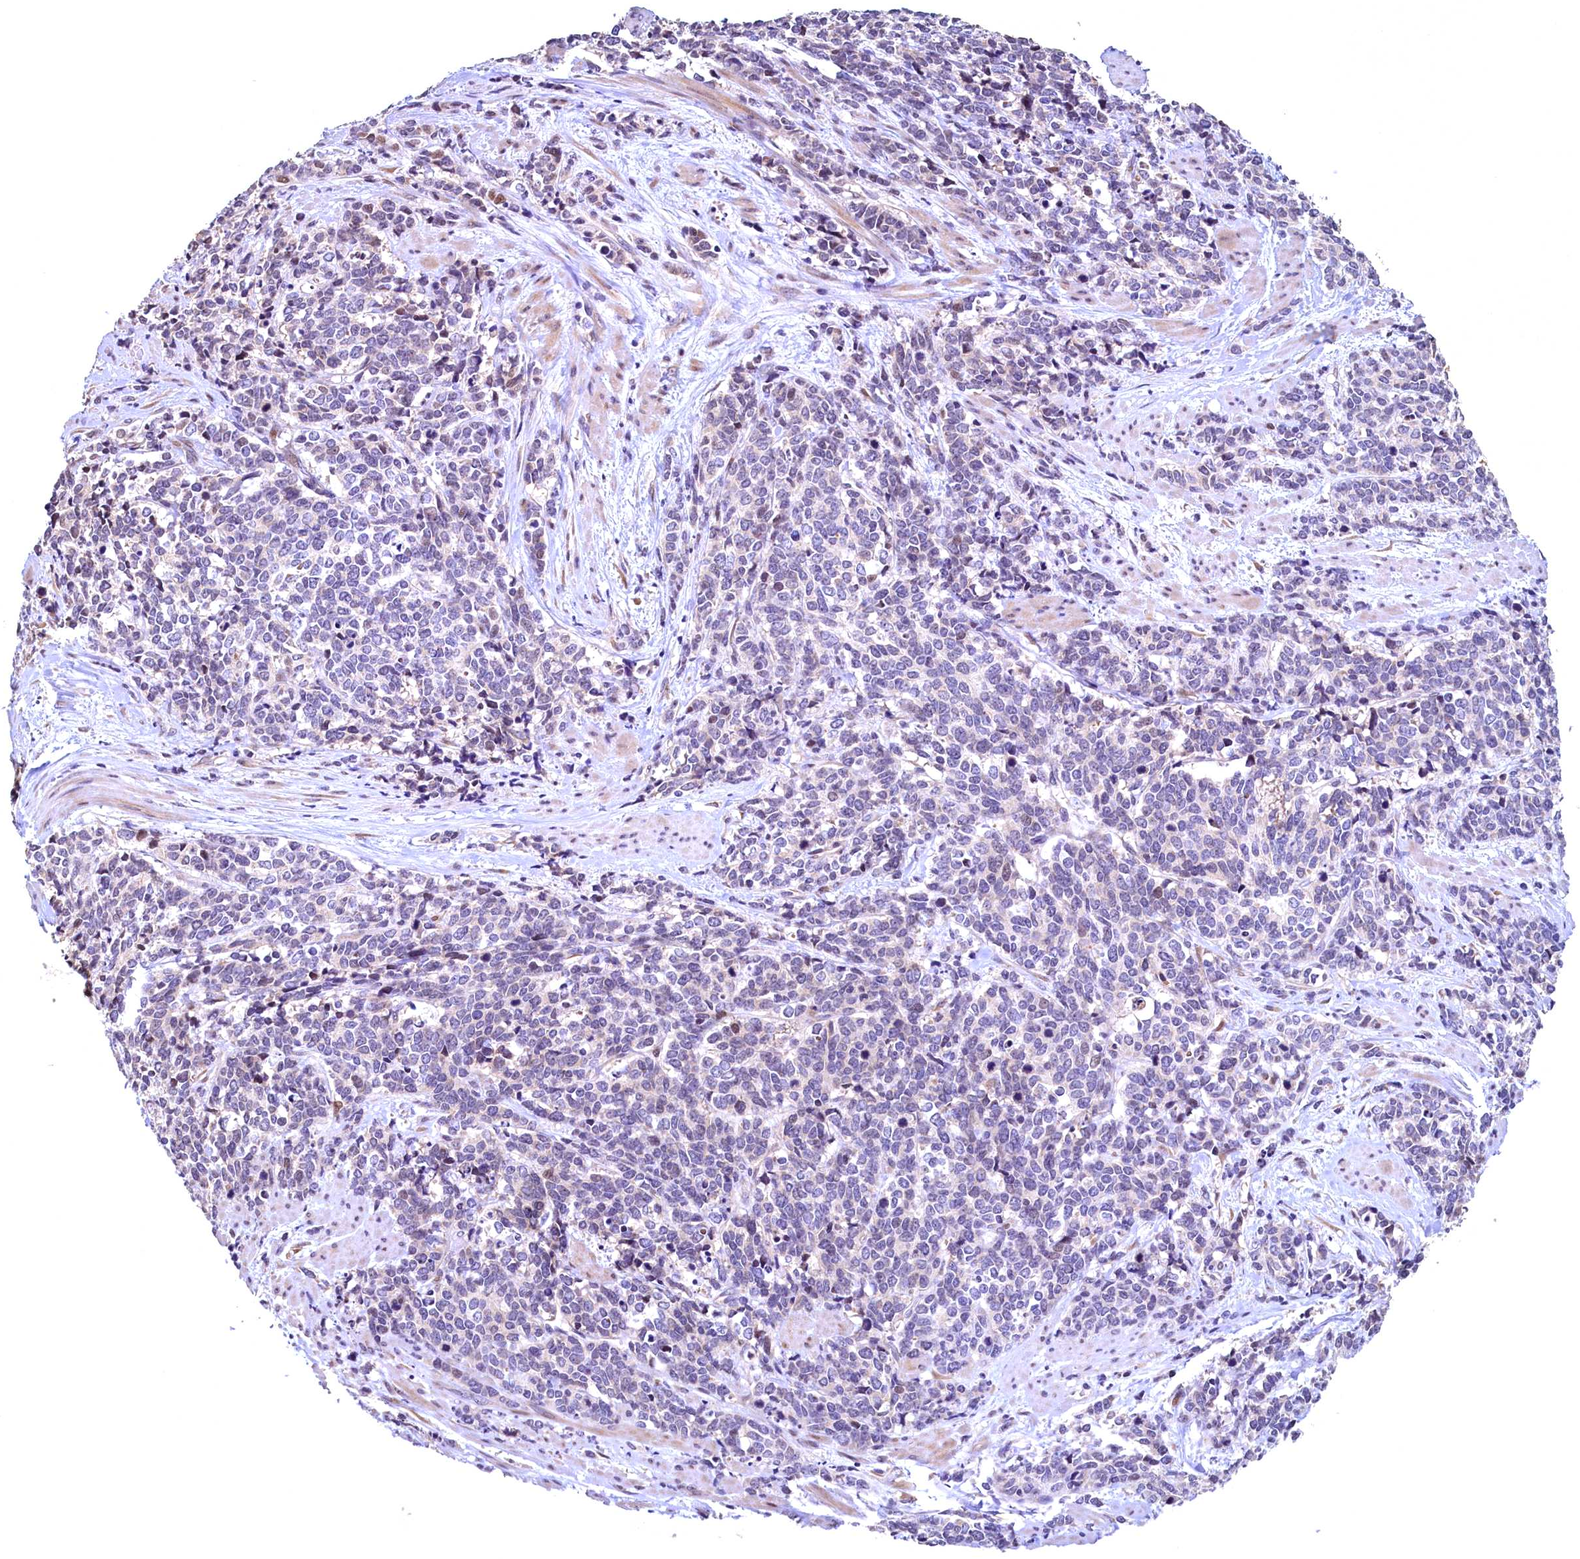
{"staining": {"intensity": "negative", "quantity": "none", "location": "none"}, "tissue": "cervical cancer", "cell_type": "Tumor cells", "image_type": "cancer", "snomed": [{"axis": "morphology", "description": "Squamous cell carcinoma, NOS"}, {"axis": "topography", "description": "Cervix"}], "caption": "Immunohistochemistry (IHC) micrograph of neoplastic tissue: human cervical cancer (squamous cell carcinoma) stained with DAB (3,3'-diaminobenzidine) reveals no significant protein positivity in tumor cells. (DAB (3,3'-diaminobenzidine) immunohistochemistry (IHC) with hematoxylin counter stain).", "gene": "LATS2", "patient": {"sex": "female", "age": 60}}